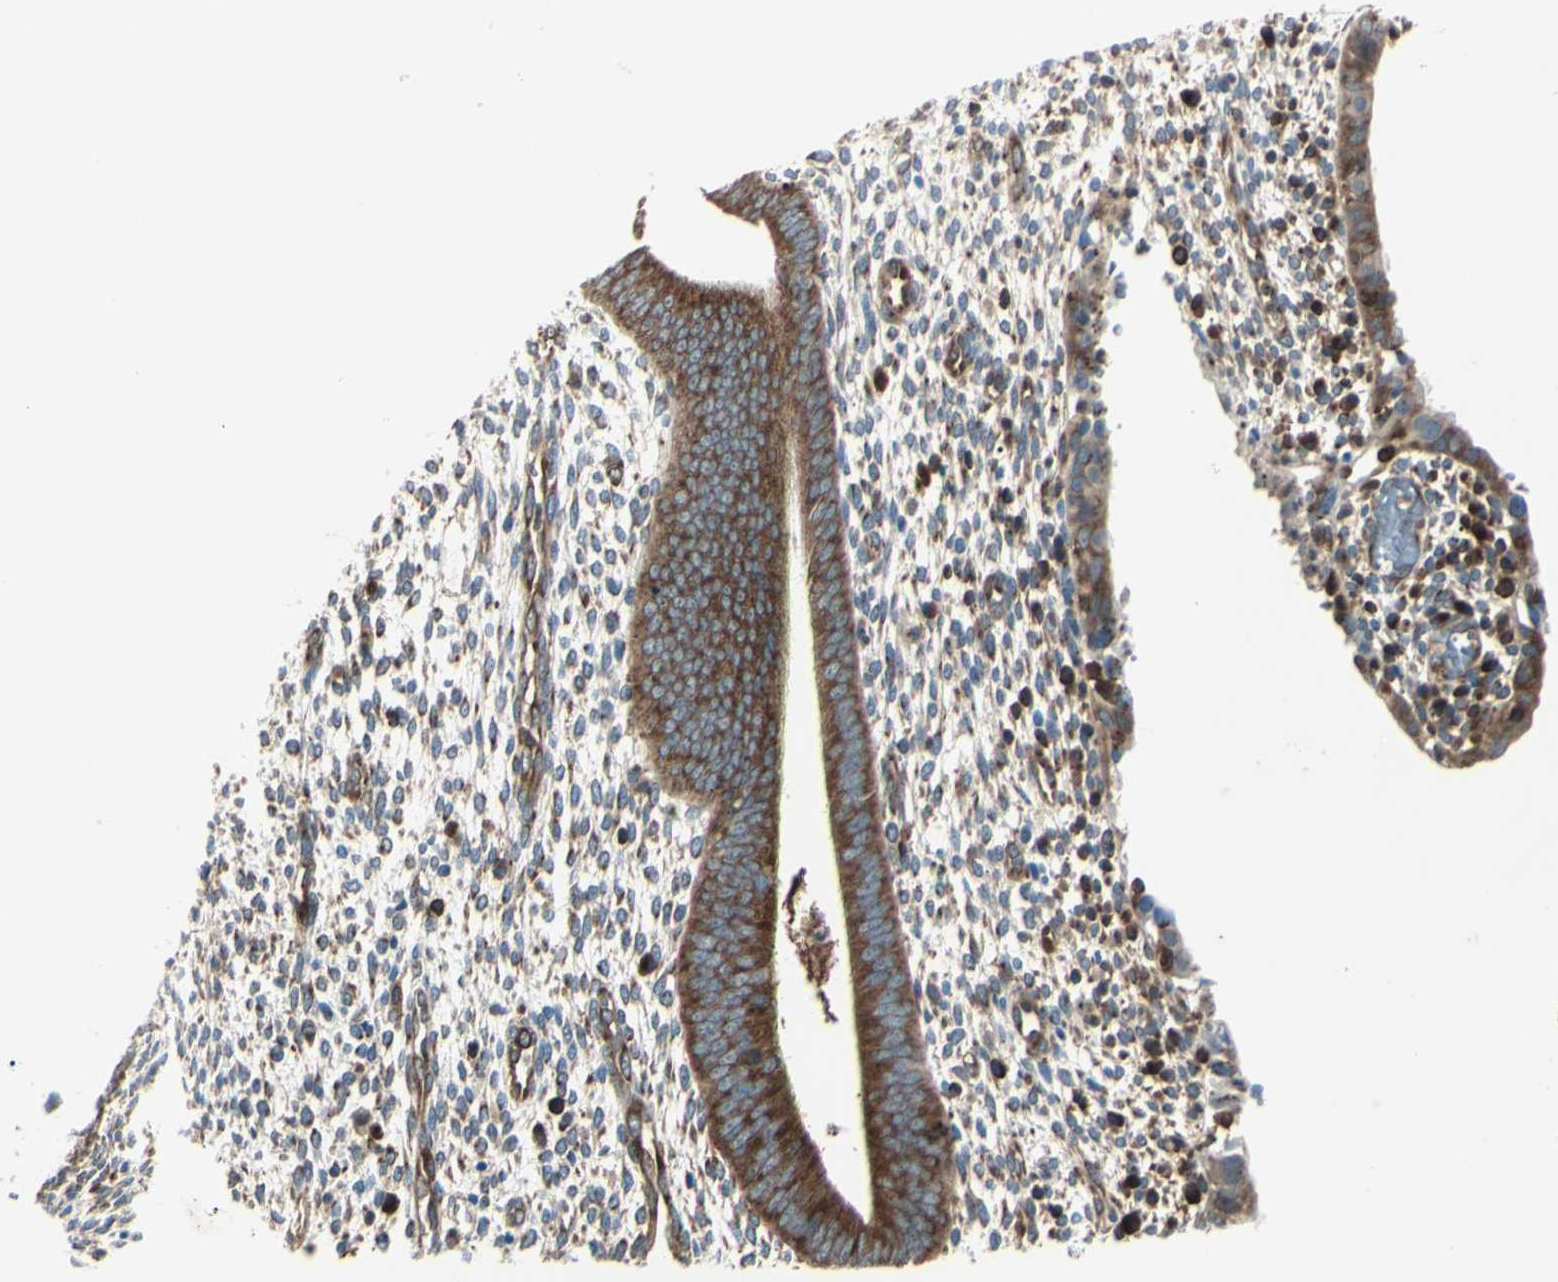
{"staining": {"intensity": "moderate", "quantity": "<25%", "location": "cytoplasmic/membranous,nuclear"}, "tissue": "endometrium", "cell_type": "Cells in endometrial stroma", "image_type": "normal", "snomed": [{"axis": "morphology", "description": "Normal tissue, NOS"}, {"axis": "topography", "description": "Endometrium"}], "caption": "A photomicrograph of human endometrium stained for a protein demonstrates moderate cytoplasmic/membranous,nuclear brown staining in cells in endometrial stroma. The protein is stained brown, and the nuclei are stained in blue (DAB IHC with brightfield microscopy, high magnification).", "gene": "MAPRE1", "patient": {"sex": "female", "age": 35}}